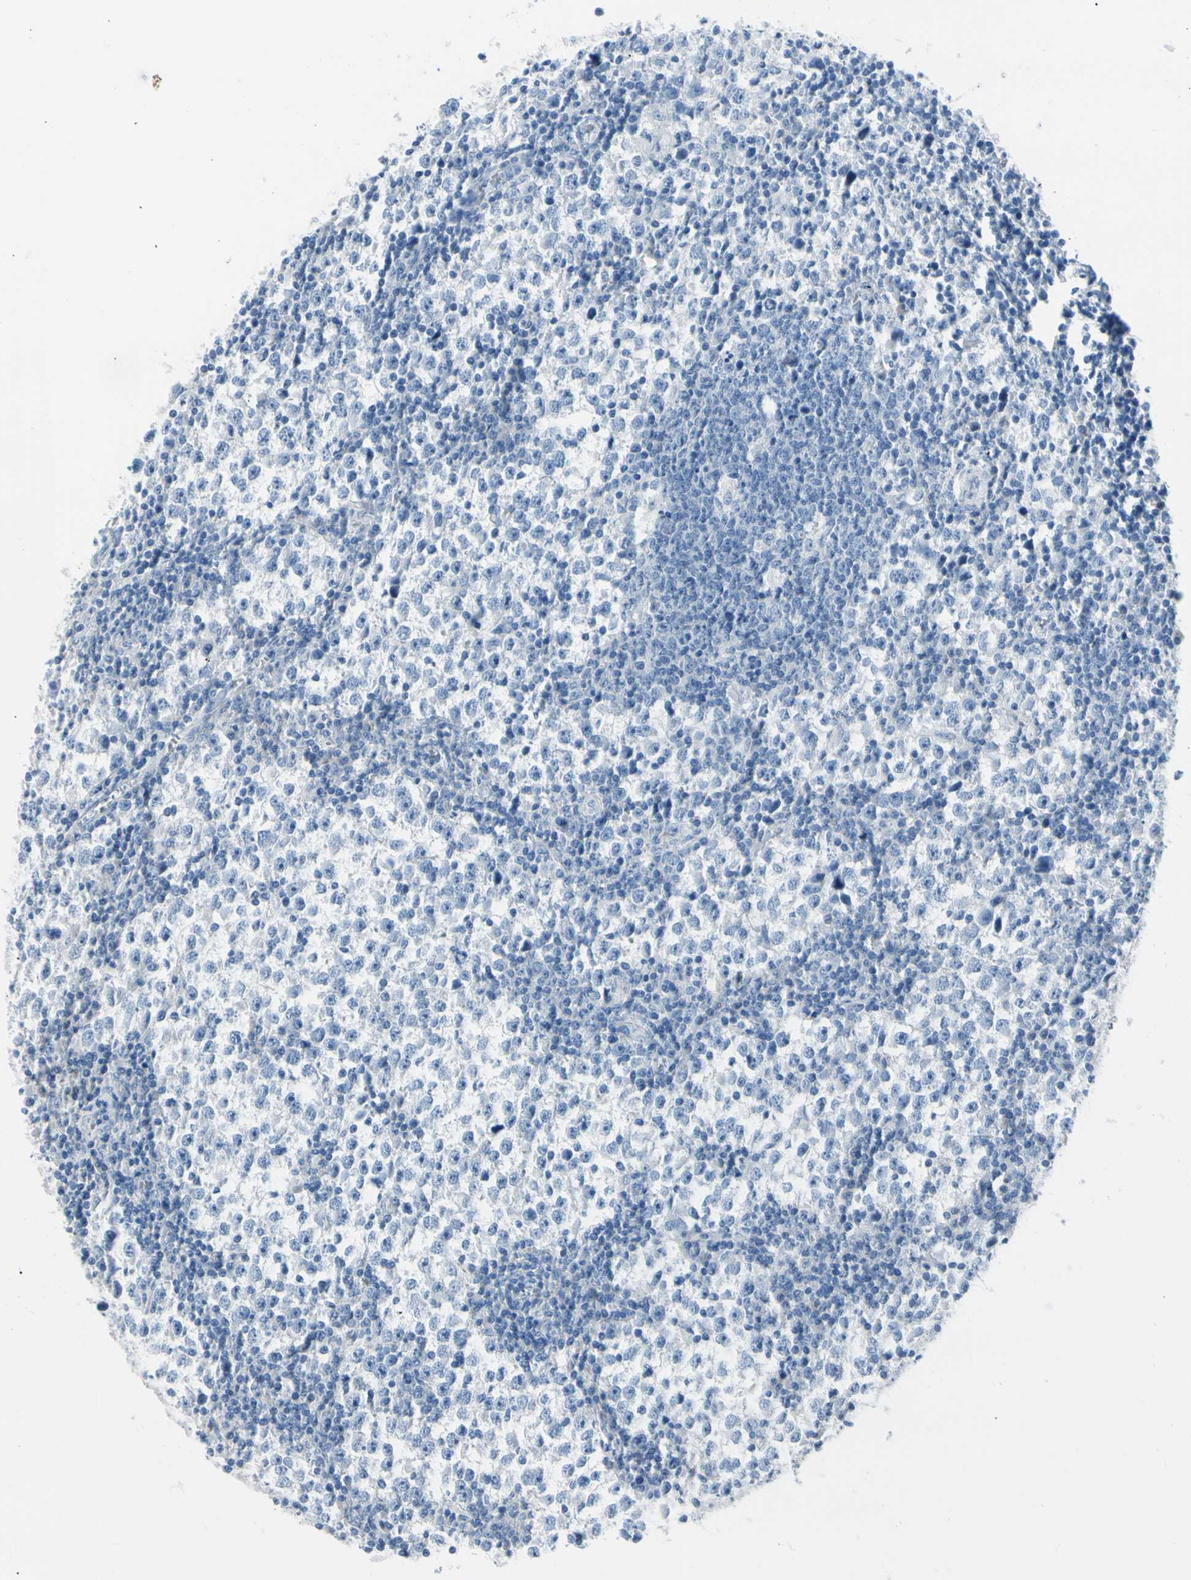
{"staining": {"intensity": "negative", "quantity": "none", "location": "none"}, "tissue": "testis cancer", "cell_type": "Tumor cells", "image_type": "cancer", "snomed": [{"axis": "morphology", "description": "Seminoma, NOS"}, {"axis": "topography", "description": "Testis"}], "caption": "The immunohistochemistry histopathology image has no significant expression in tumor cells of testis cancer tissue. (Immunohistochemistry, brightfield microscopy, high magnification).", "gene": "TPO", "patient": {"sex": "male", "age": 65}}